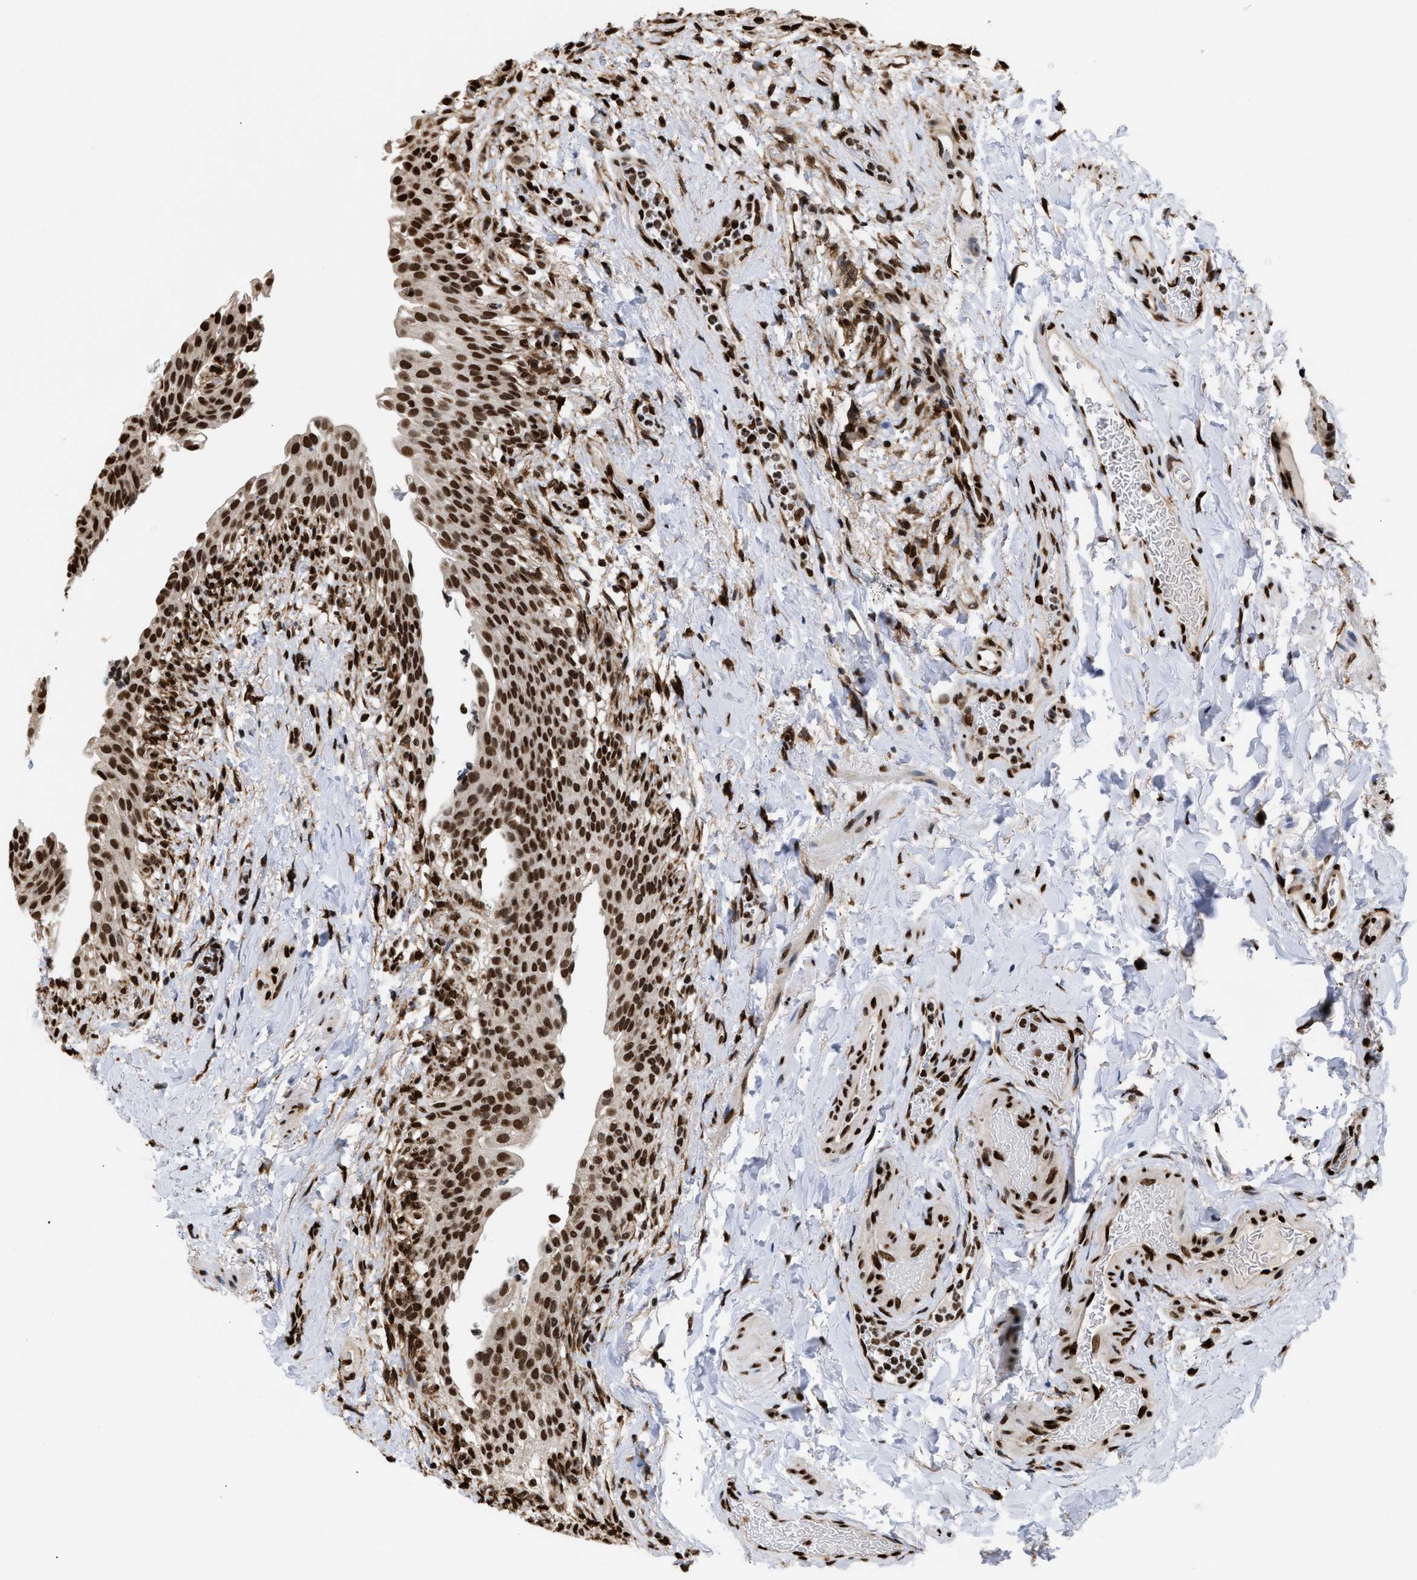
{"staining": {"intensity": "strong", "quantity": ">75%", "location": "nuclear"}, "tissue": "urinary bladder", "cell_type": "Urothelial cells", "image_type": "normal", "snomed": [{"axis": "morphology", "description": "Normal tissue, NOS"}, {"axis": "topography", "description": "Urinary bladder"}], "caption": "IHC (DAB) staining of unremarkable human urinary bladder exhibits strong nuclear protein expression in about >75% of urothelial cells. (brown staining indicates protein expression, while blue staining denotes nuclei).", "gene": "PSIP1", "patient": {"sex": "female", "age": 60}}